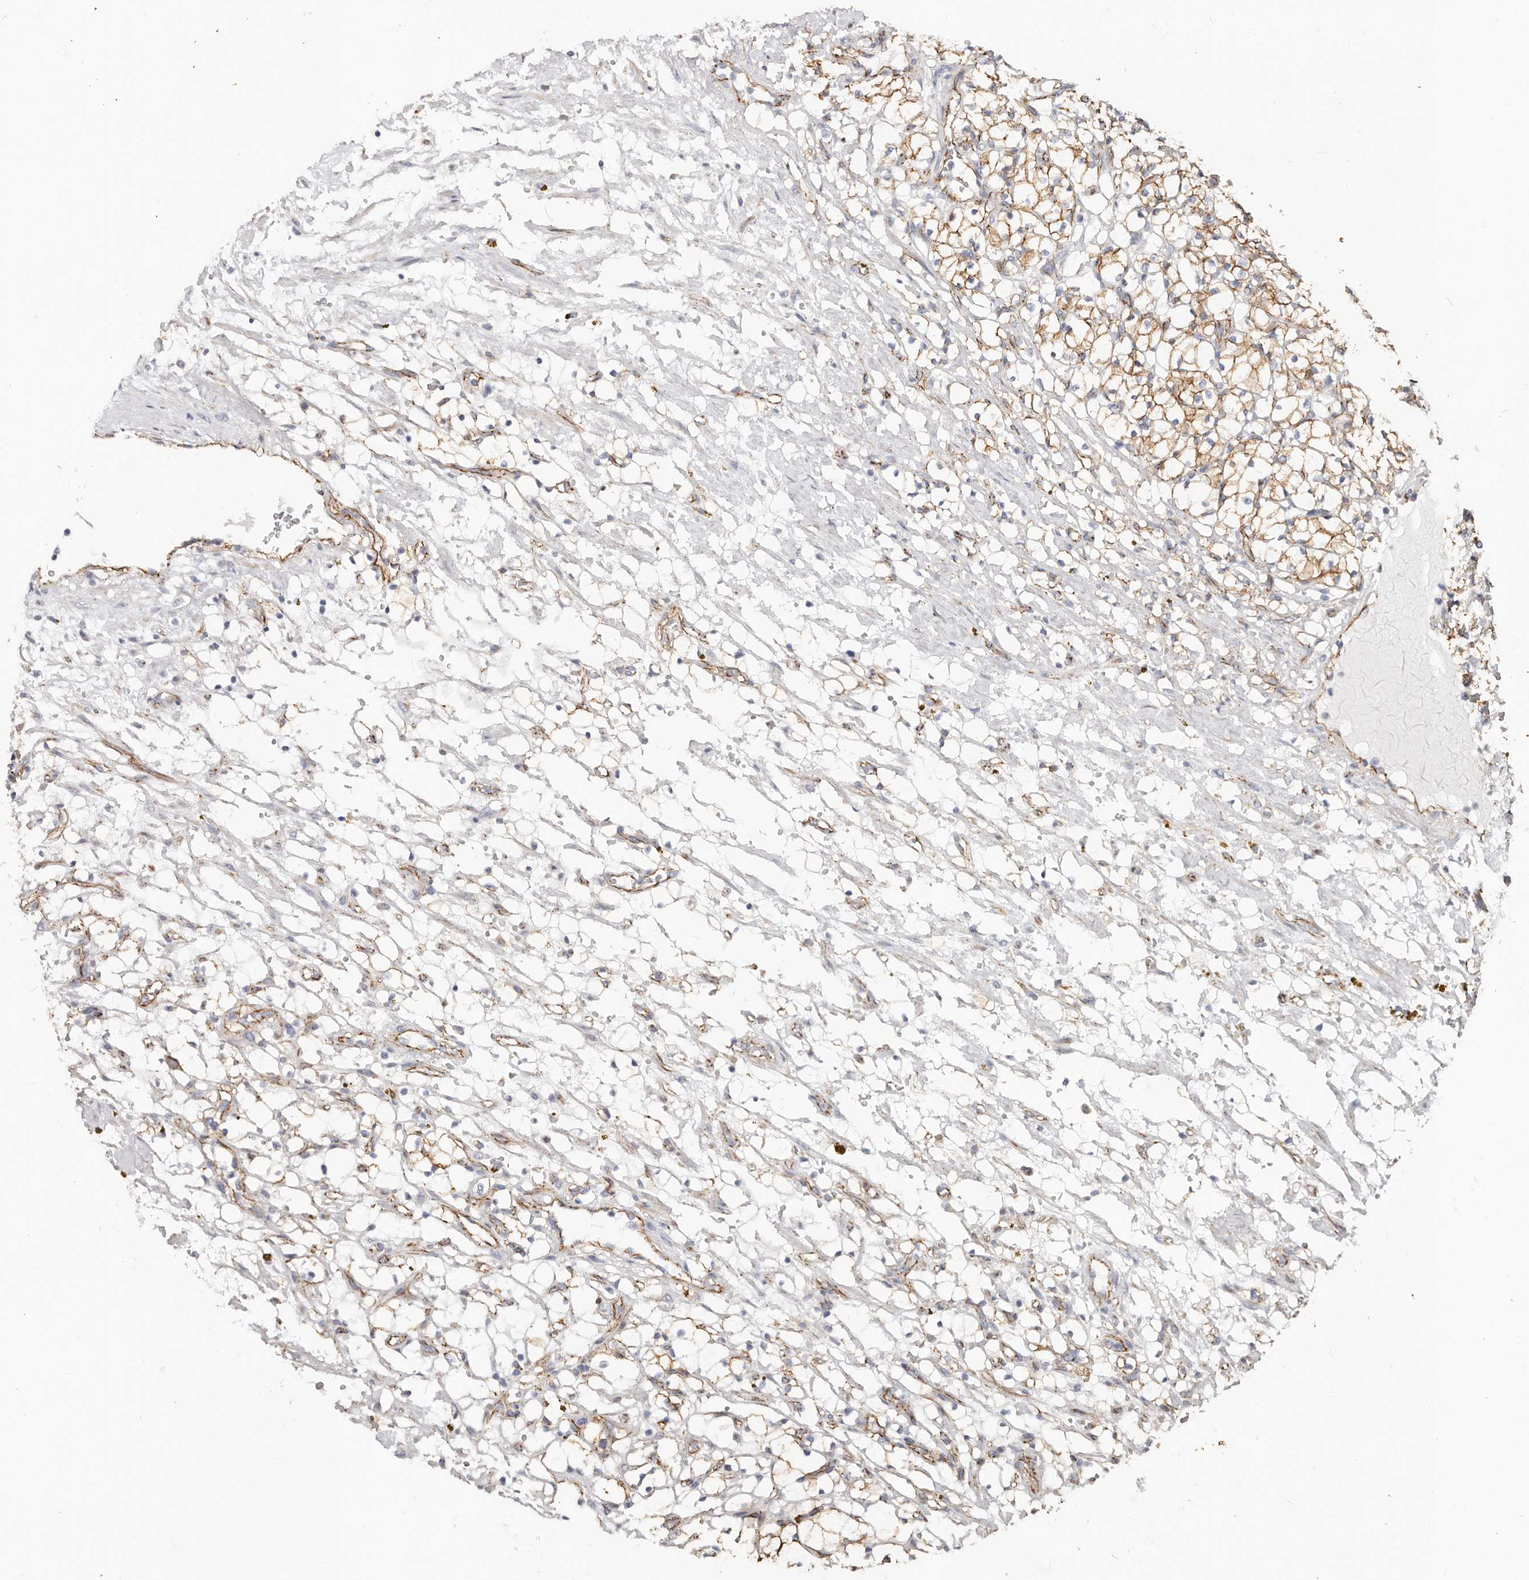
{"staining": {"intensity": "moderate", "quantity": "<25%", "location": "cytoplasmic/membranous"}, "tissue": "renal cancer", "cell_type": "Tumor cells", "image_type": "cancer", "snomed": [{"axis": "morphology", "description": "Adenocarcinoma, NOS"}, {"axis": "topography", "description": "Kidney"}], "caption": "About <25% of tumor cells in human renal cancer (adenocarcinoma) display moderate cytoplasmic/membranous protein expression as visualized by brown immunohistochemical staining.", "gene": "CTNNB1", "patient": {"sex": "female", "age": 69}}